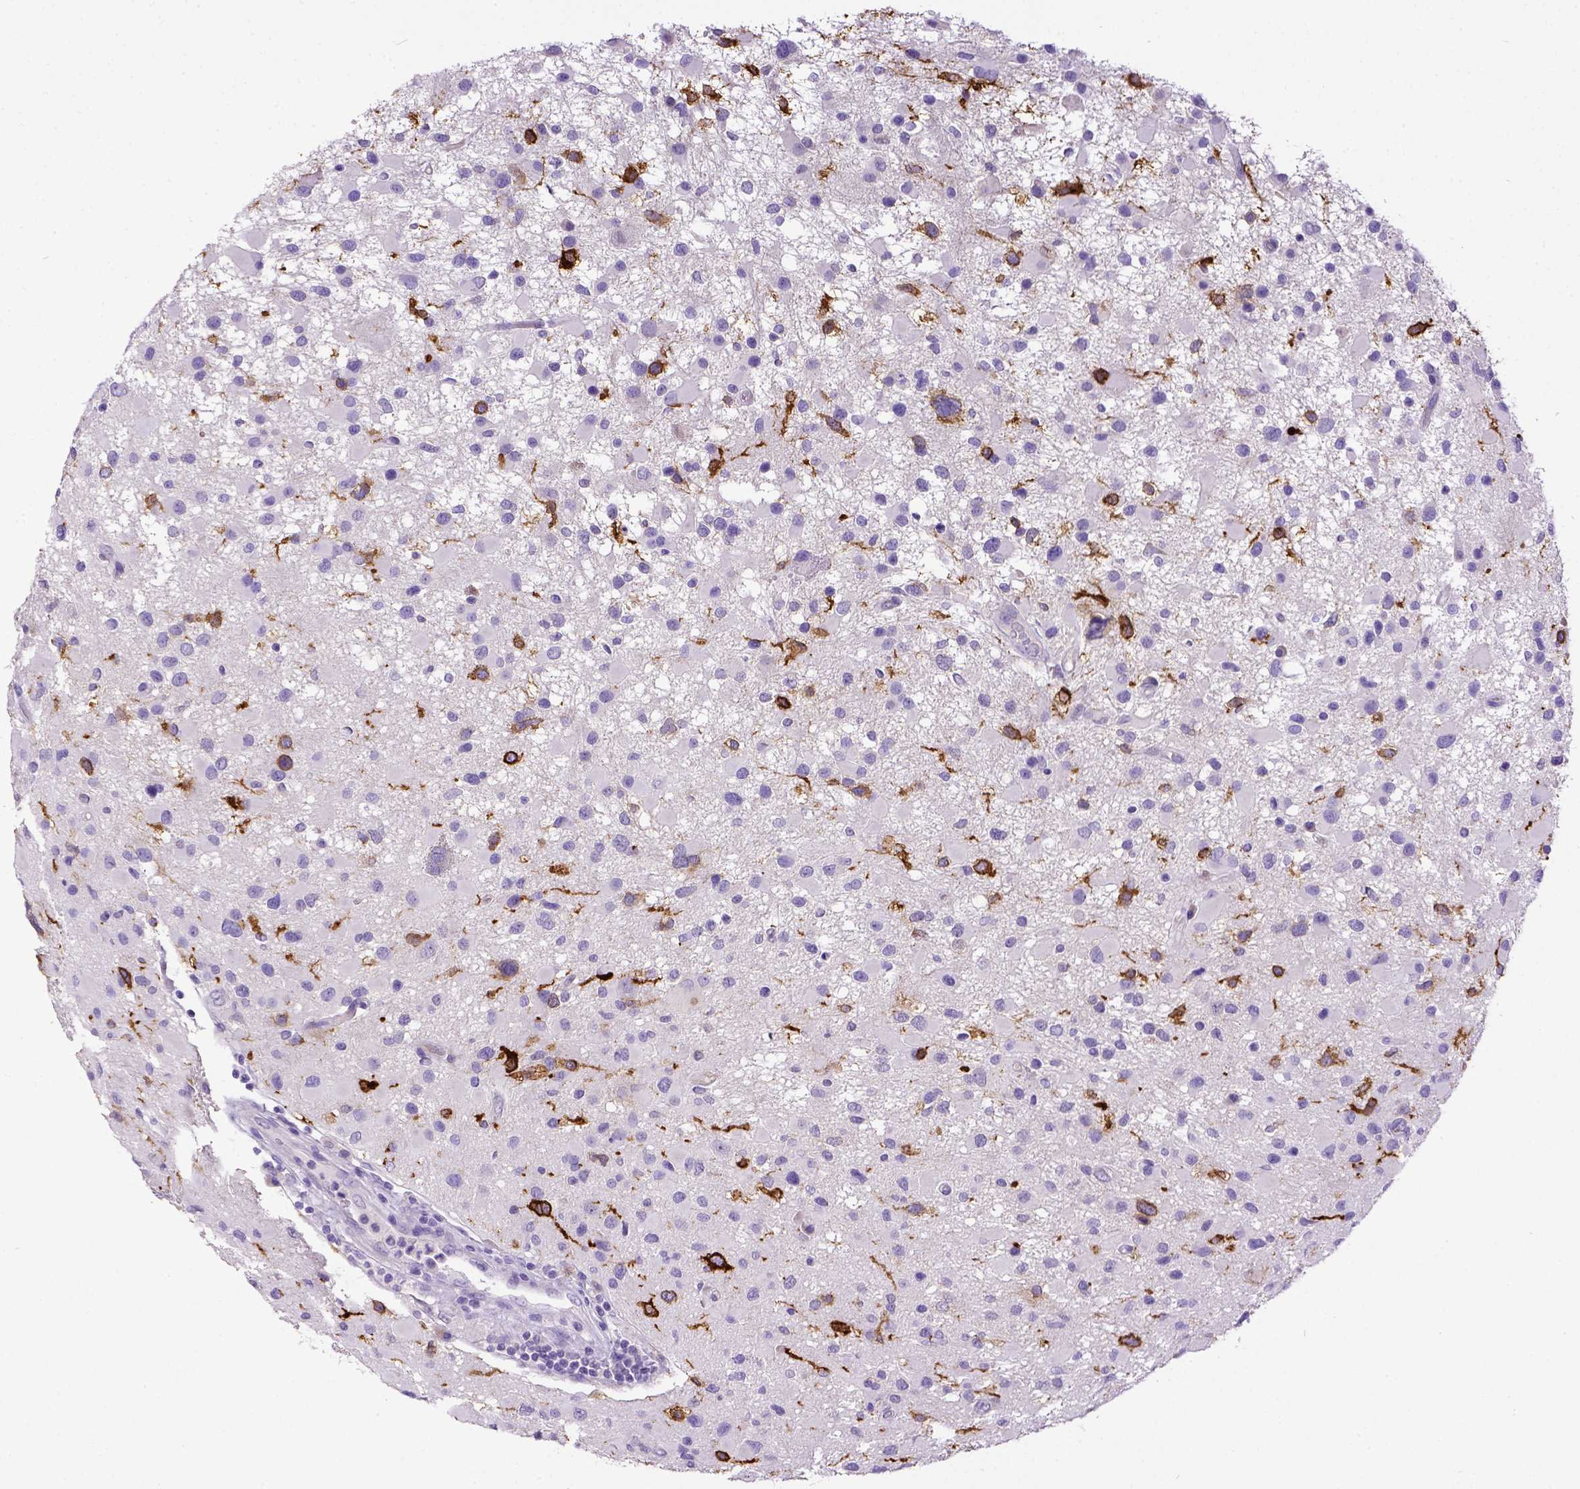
{"staining": {"intensity": "negative", "quantity": "none", "location": "none"}, "tissue": "glioma", "cell_type": "Tumor cells", "image_type": "cancer", "snomed": [{"axis": "morphology", "description": "Glioma, malignant, Low grade"}, {"axis": "topography", "description": "Brain"}], "caption": "Protein analysis of low-grade glioma (malignant) reveals no significant expression in tumor cells.", "gene": "KIT", "patient": {"sex": "female", "age": 32}}